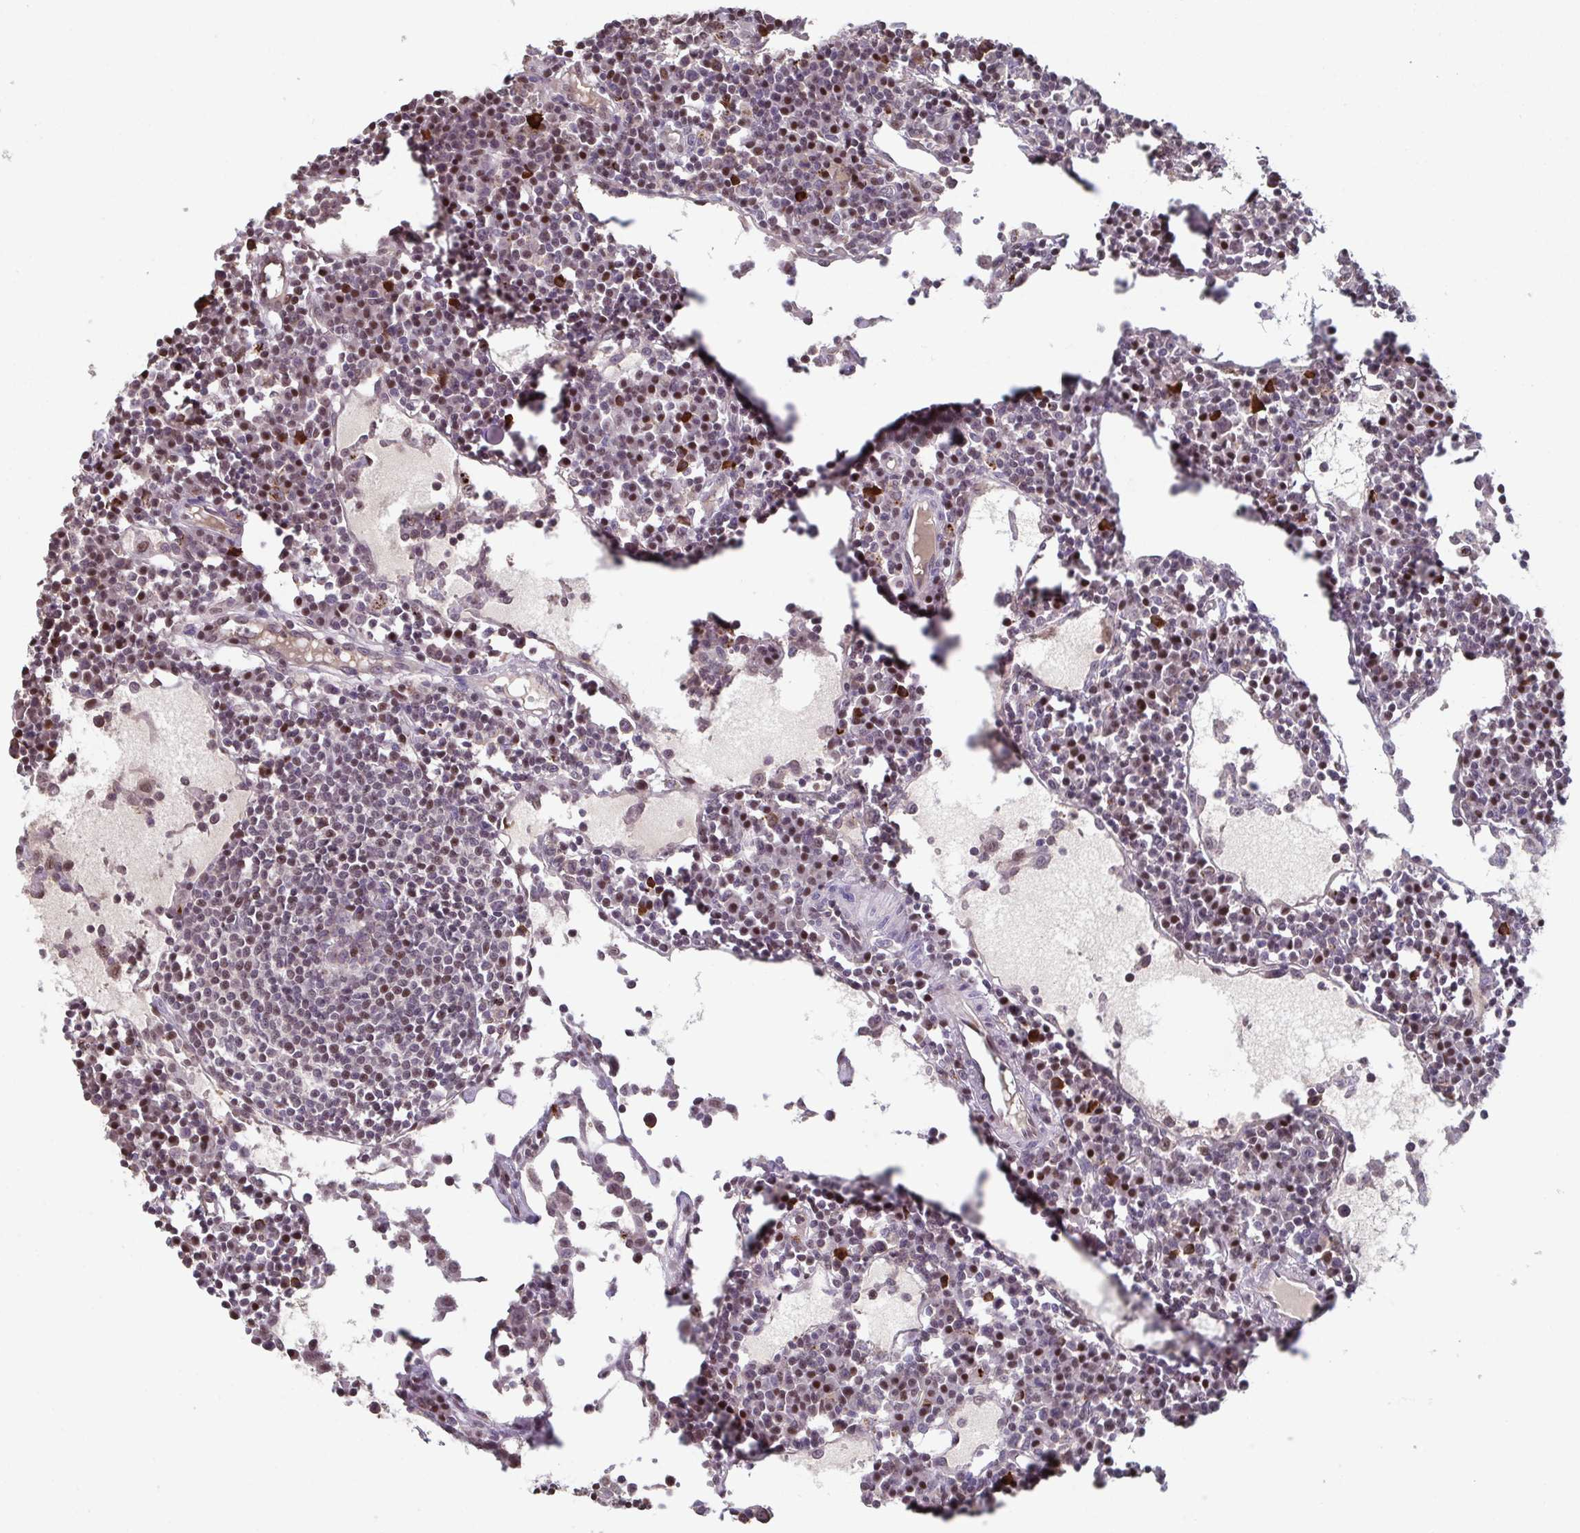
{"staining": {"intensity": "moderate", "quantity": "<25%", "location": "nuclear"}, "tissue": "lymph node", "cell_type": "Germinal center cells", "image_type": "normal", "snomed": [{"axis": "morphology", "description": "Normal tissue, NOS"}, {"axis": "topography", "description": "Lymph node"}], "caption": "The immunohistochemical stain labels moderate nuclear staining in germinal center cells of benign lymph node.", "gene": "ACD", "patient": {"sex": "female", "age": 78}}